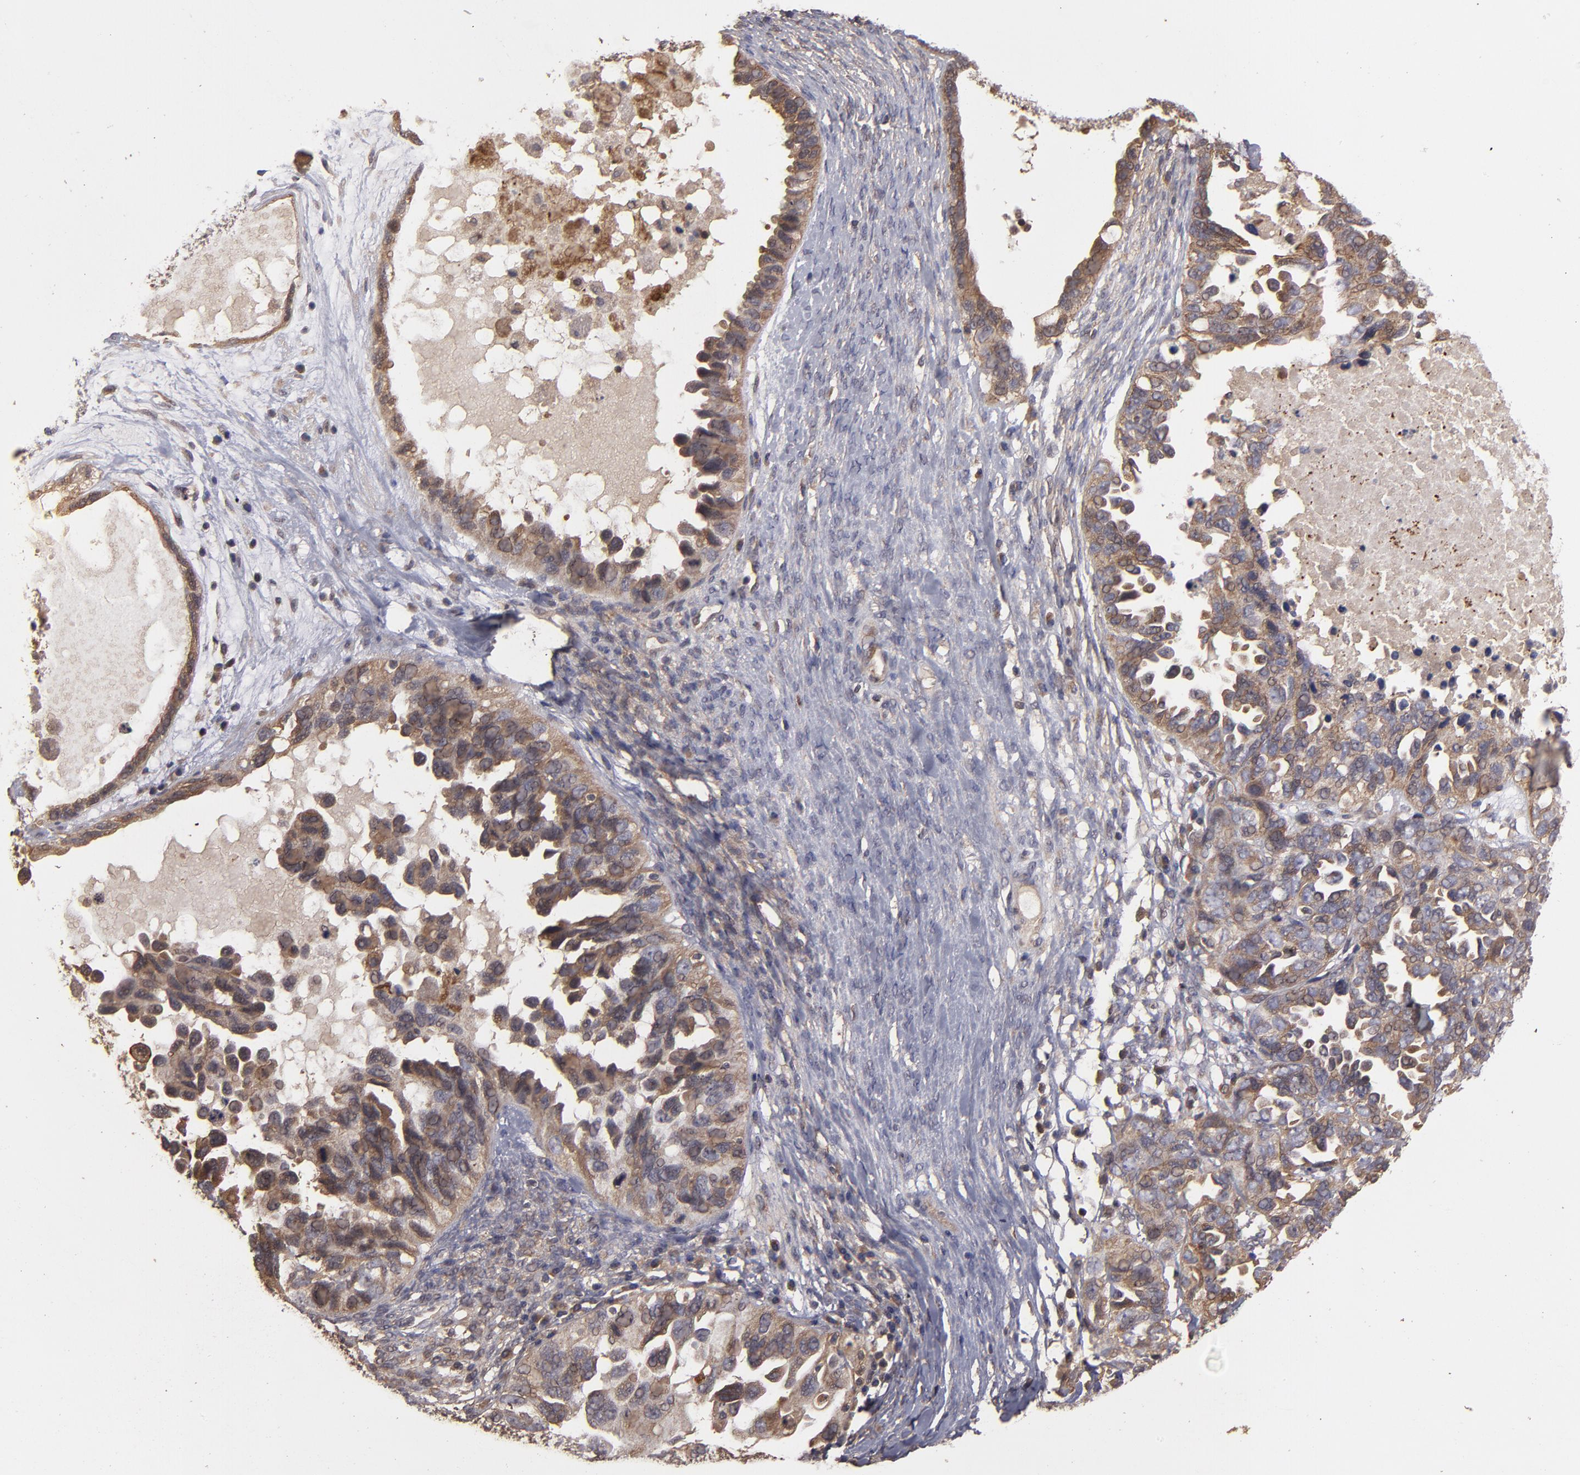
{"staining": {"intensity": "weak", "quantity": ">75%", "location": "cytoplasmic/membranous"}, "tissue": "ovarian cancer", "cell_type": "Tumor cells", "image_type": "cancer", "snomed": [{"axis": "morphology", "description": "Cystadenocarcinoma, serous, NOS"}, {"axis": "topography", "description": "Ovary"}], "caption": "An image of ovarian cancer (serous cystadenocarcinoma) stained for a protein exhibits weak cytoplasmic/membranous brown staining in tumor cells. (DAB = brown stain, brightfield microscopy at high magnification).", "gene": "RPS6KA6", "patient": {"sex": "female", "age": 82}}